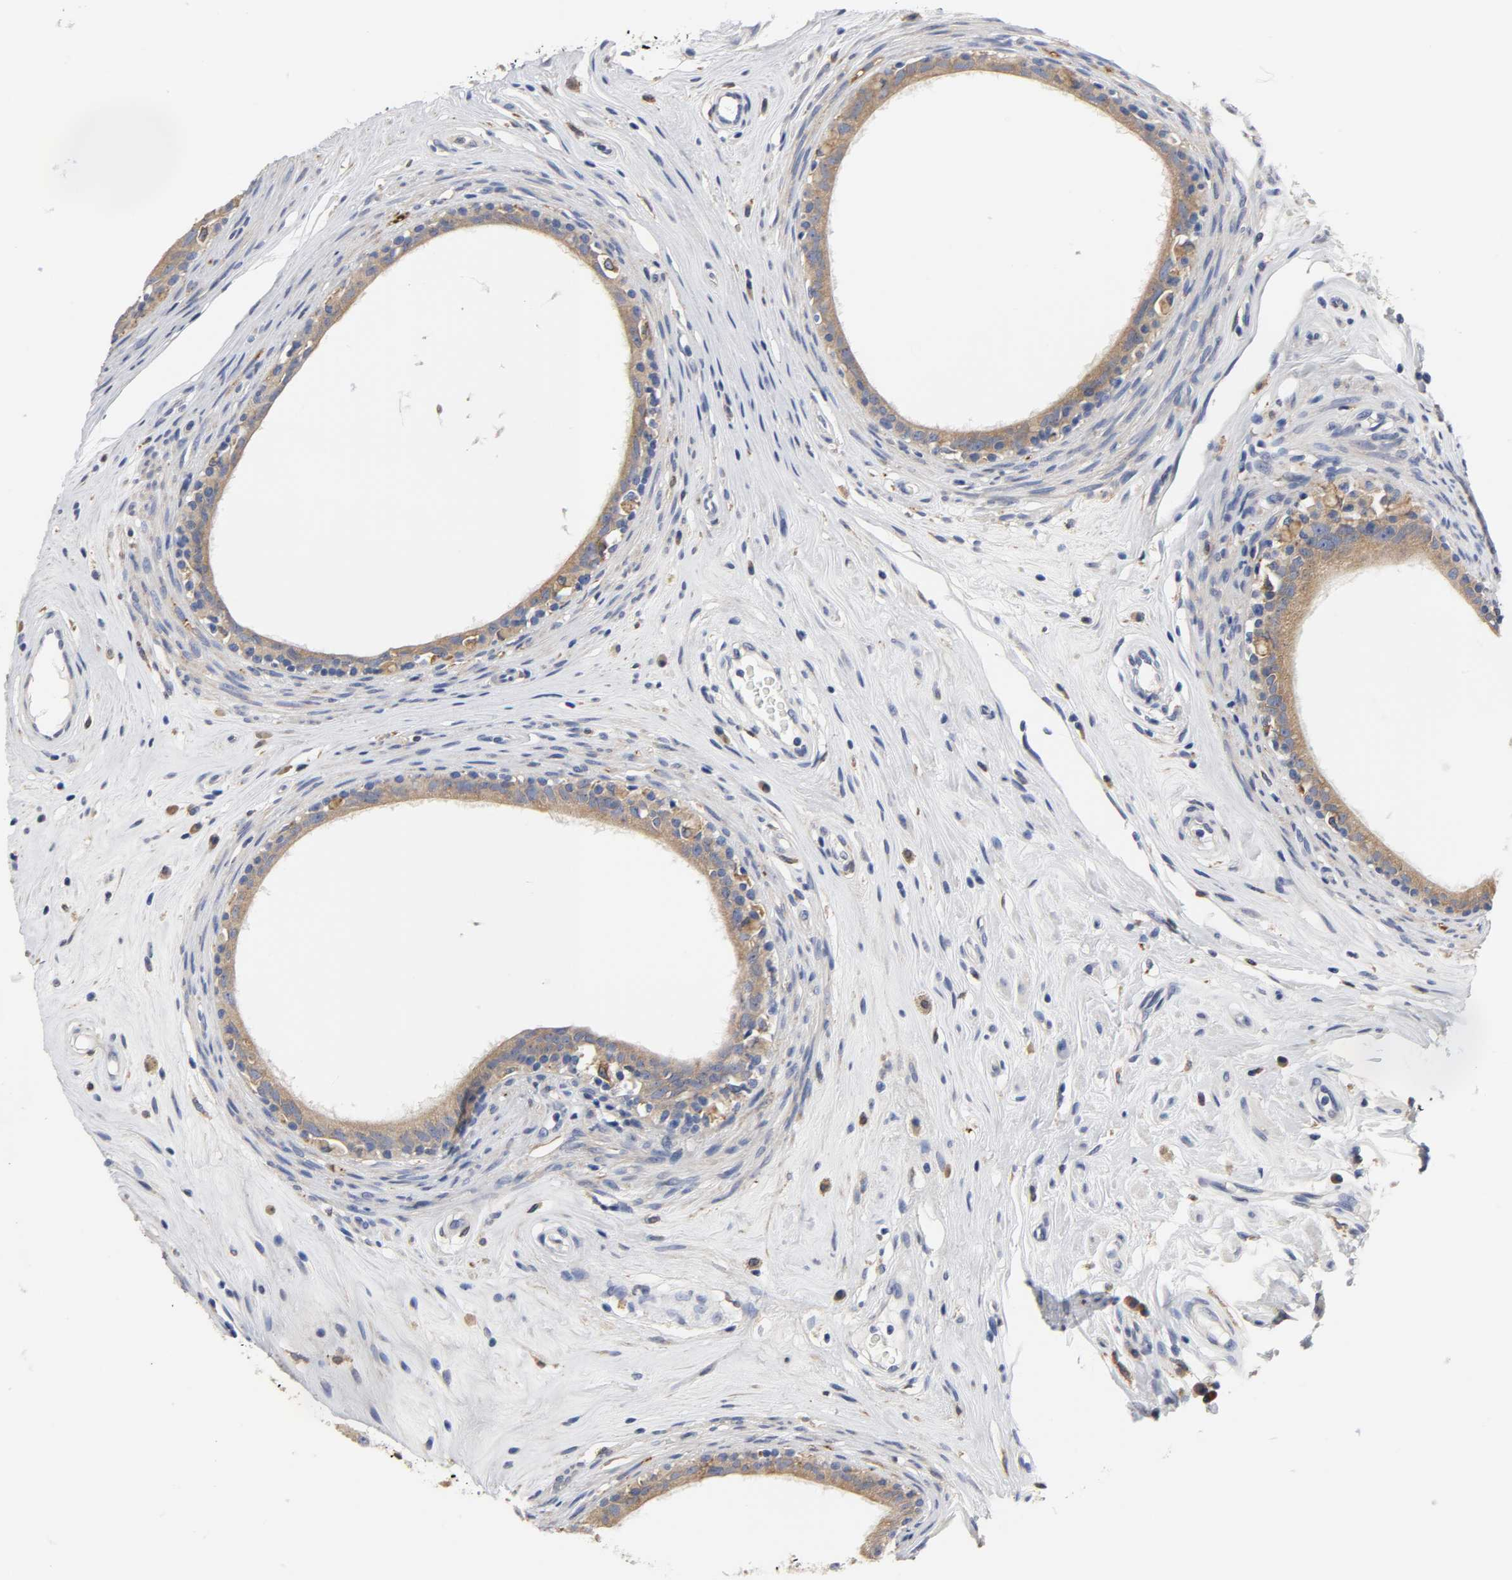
{"staining": {"intensity": "moderate", "quantity": ">75%", "location": "cytoplasmic/membranous"}, "tissue": "epididymis", "cell_type": "Glandular cells", "image_type": "normal", "snomed": [{"axis": "morphology", "description": "Normal tissue, NOS"}, {"axis": "morphology", "description": "Inflammation, NOS"}, {"axis": "topography", "description": "Epididymis"}], "caption": "Protein staining displays moderate cytoplasmic/membranous expression in approximately >75% of glandular cells in unremarkable epididymis. (Brightfield microscopy of DAB IHC at high magnification).", "gene": "HCK", "patient": {"sex": "male", "age": 84}}